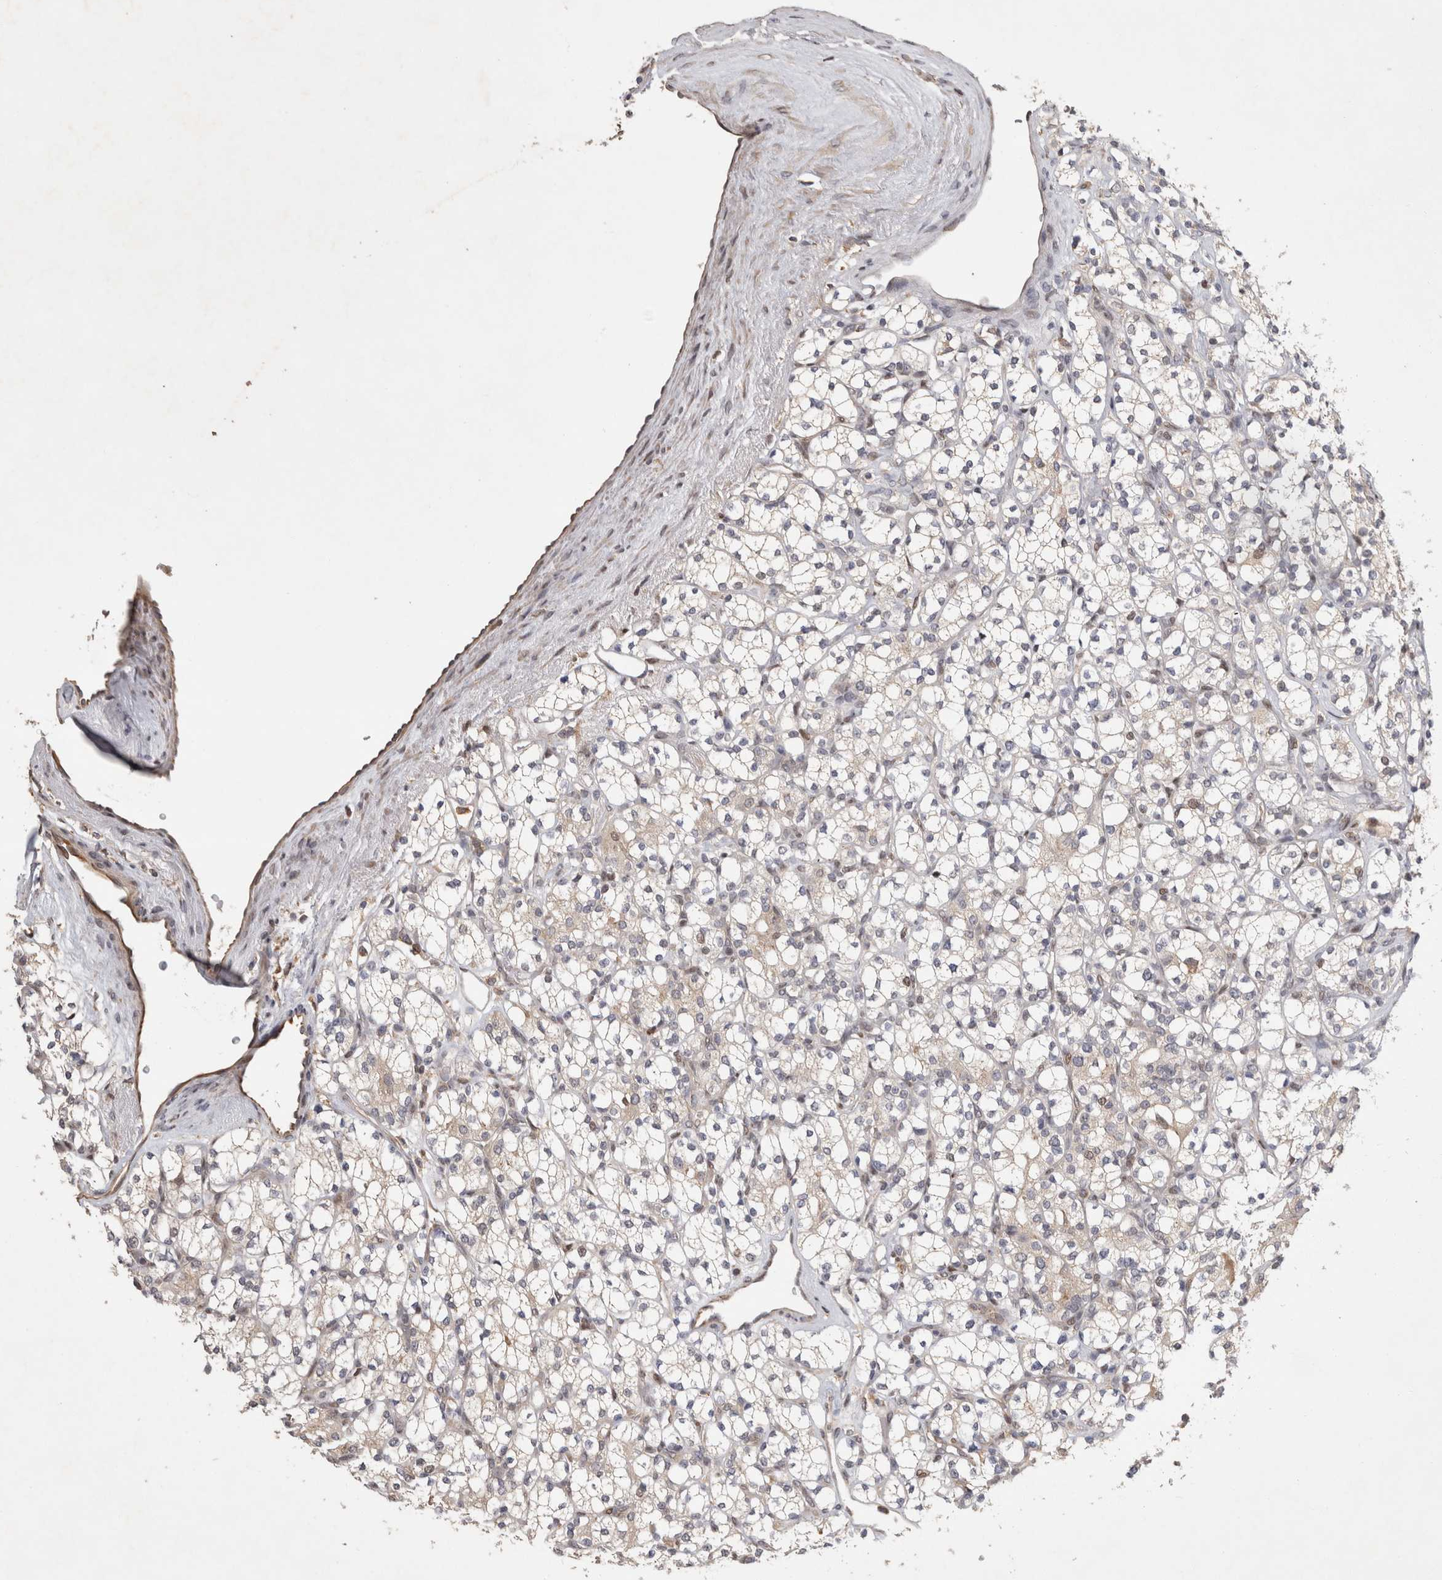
{"staining": {"intensity": "negative", "quantity": "none", "location": "none"}, "tissue": "renal cancer", "cell_type": "Tumor cells", "image_type": "cancer", "snomed": [{"axis": "morphology", "description": "Adenocarcinoma, NOS"}, {"axis": "topography", "description": "Kidney"}], "caption": "High magnification brightfield microscopy of renal cancer (adenocarcinoma) stained with DAB (3,3'-diaminobenzidine) (brown) and counterstained with hematoxylin (blue): tumor cells show no significant expression.", "gene": "C8orf58", "patient": {"sex": "male", "age": 77}}